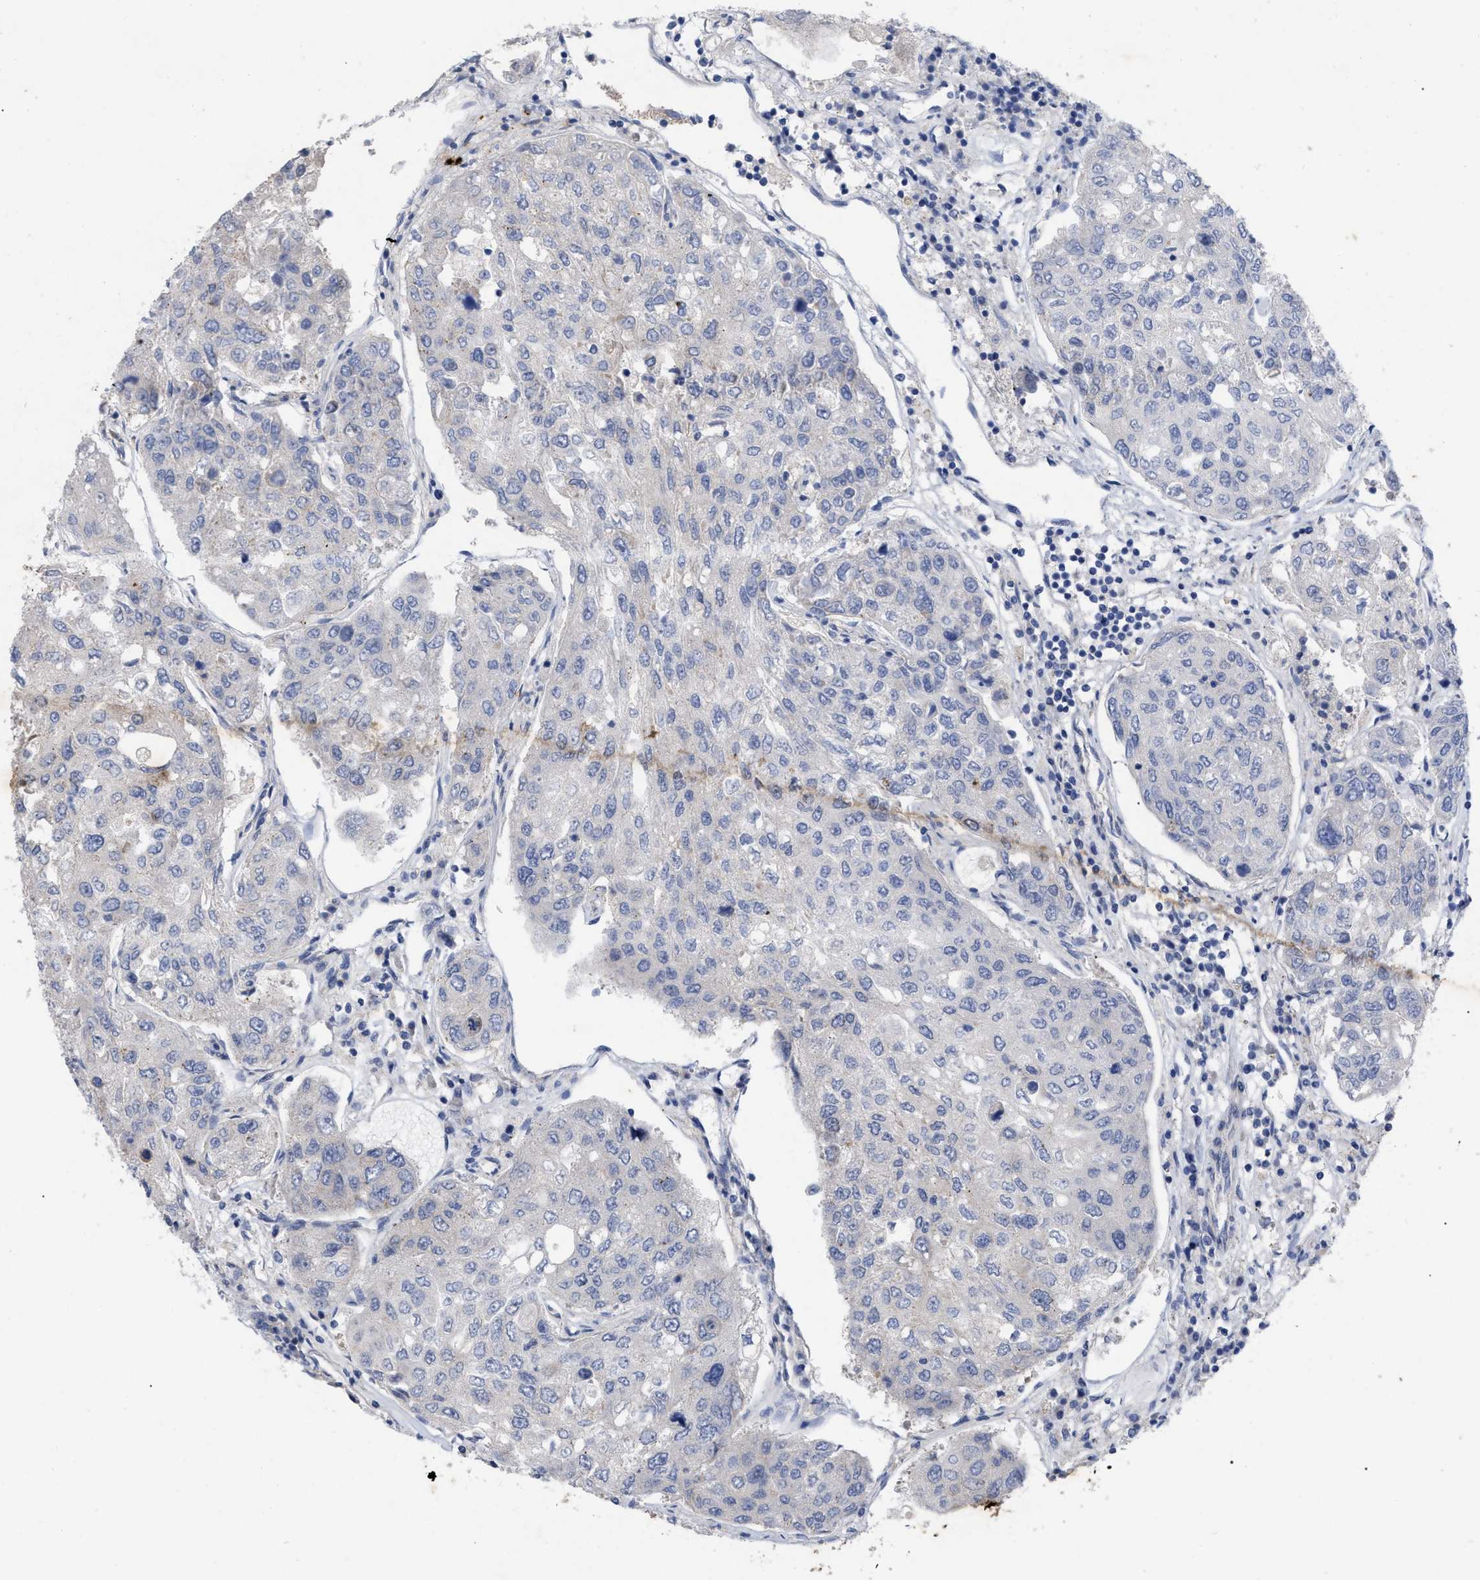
{"staining": {"intensity": "negative", "quantity": "none", "location": "none"}, "tissue": "urothelial cancer", "cell_type": "Tumor cells", "image_type": "cancer", "snomed": [{"axis": "morphology", "description": "Urothelial carcinoma, High grade"}, {"axis": "topography", "description": "Lymph node"}, {"axis": "topography", "description": "Urinary bladder"}], "caption": "There is no significant staining in tumor cells of urothelial cancer.", "gene": "VIP", "patient": {"sex": "male", "age": 51}}